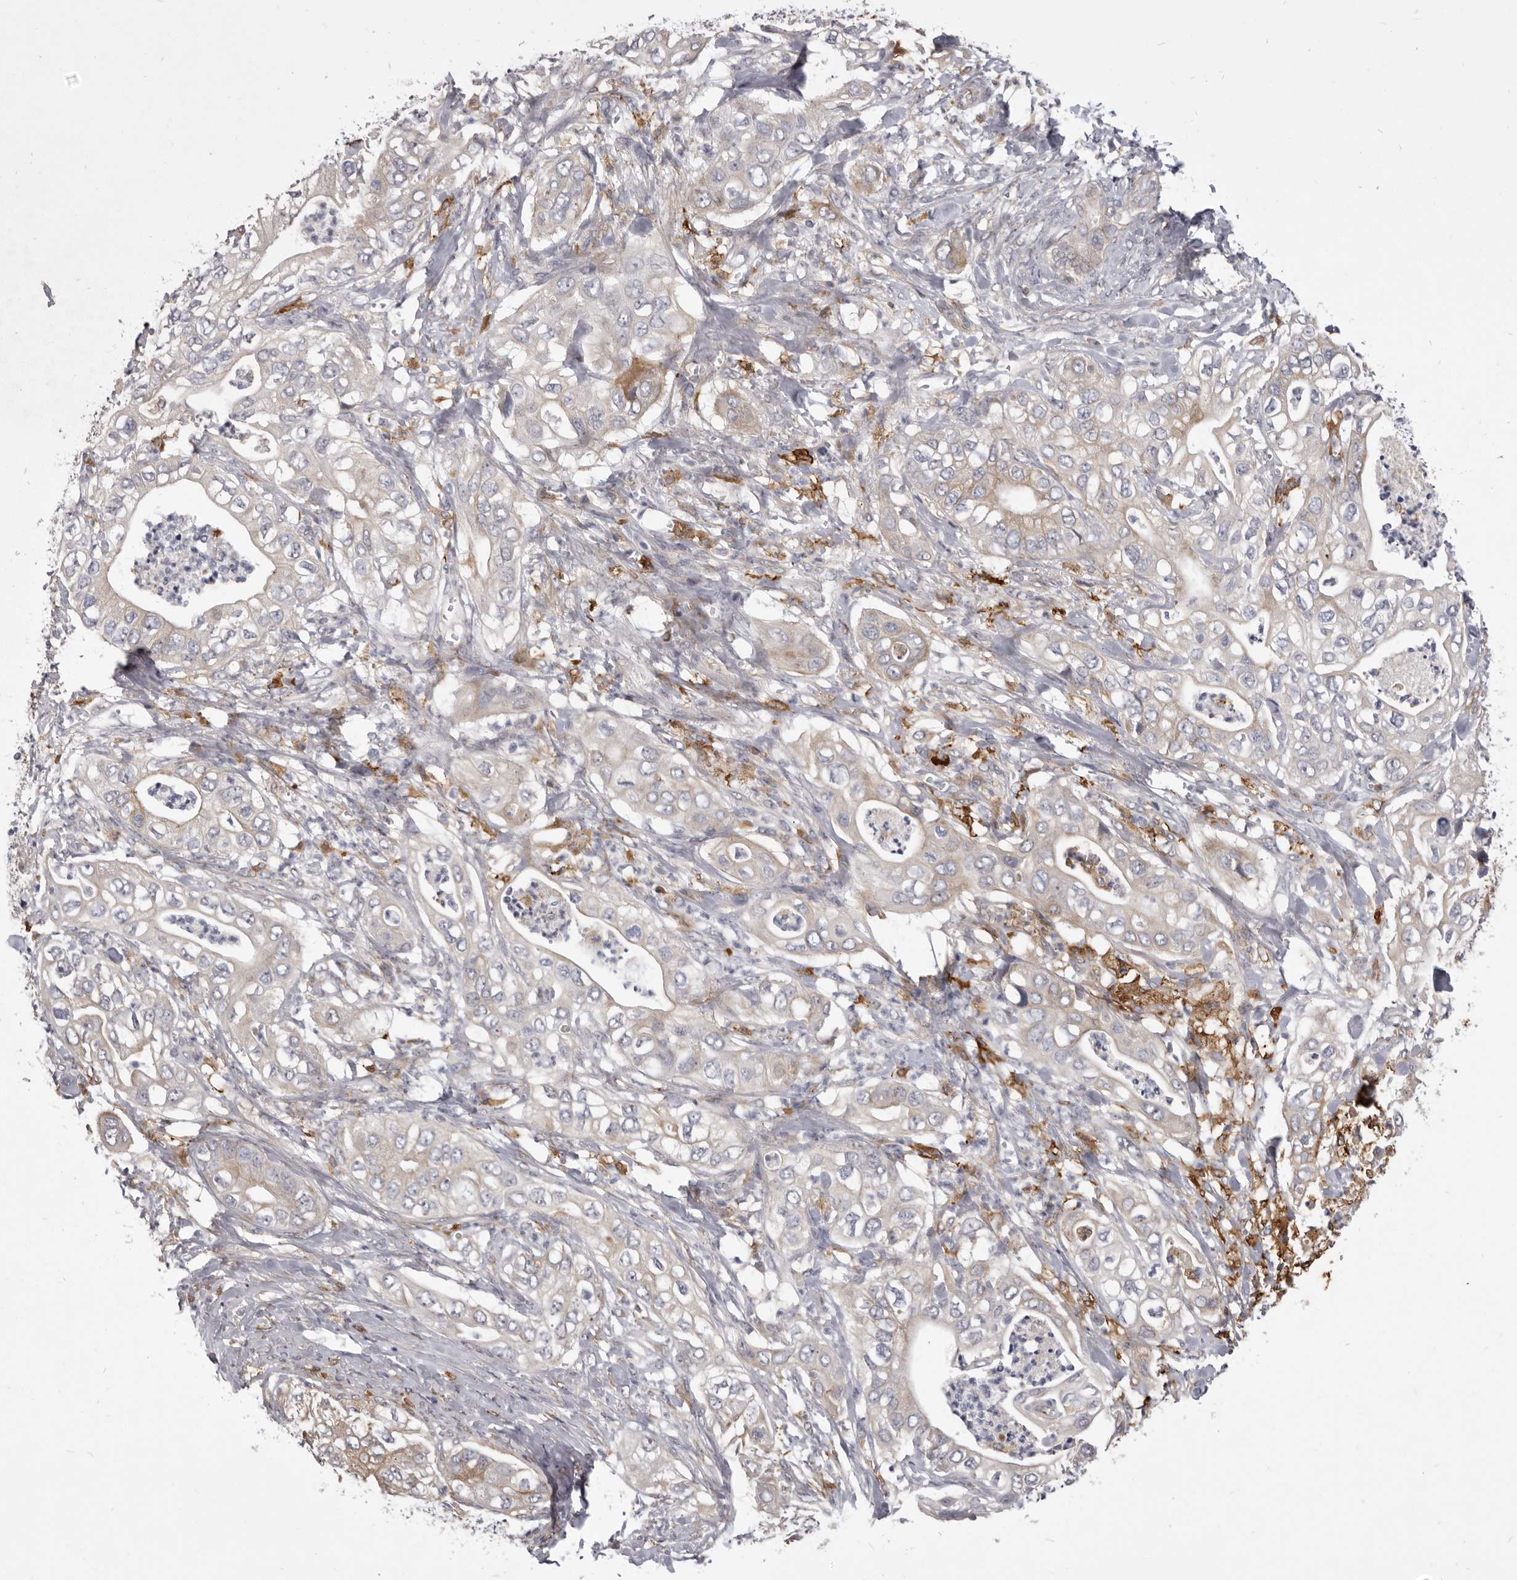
{"staining": {"intensity": "weak", "quantity": "<25%", "location": "cytoplasmic/membranous"}, "tissue": "pancreatic cancer", "cell_type": "Tumor cells", "image_type": "cancer", "snomed": [{"axis": "morphology", "description": "Adenocarcinoma, NOS"}, {"axis": "topography", "description": "Pancreas"}], "caption": "Immunohistochemical staining of pancreatic adenocarcinoma shows no significant expression in tumor cells.", "gene": "VPS45", "patient": {"sex": "female", "age": 78}}